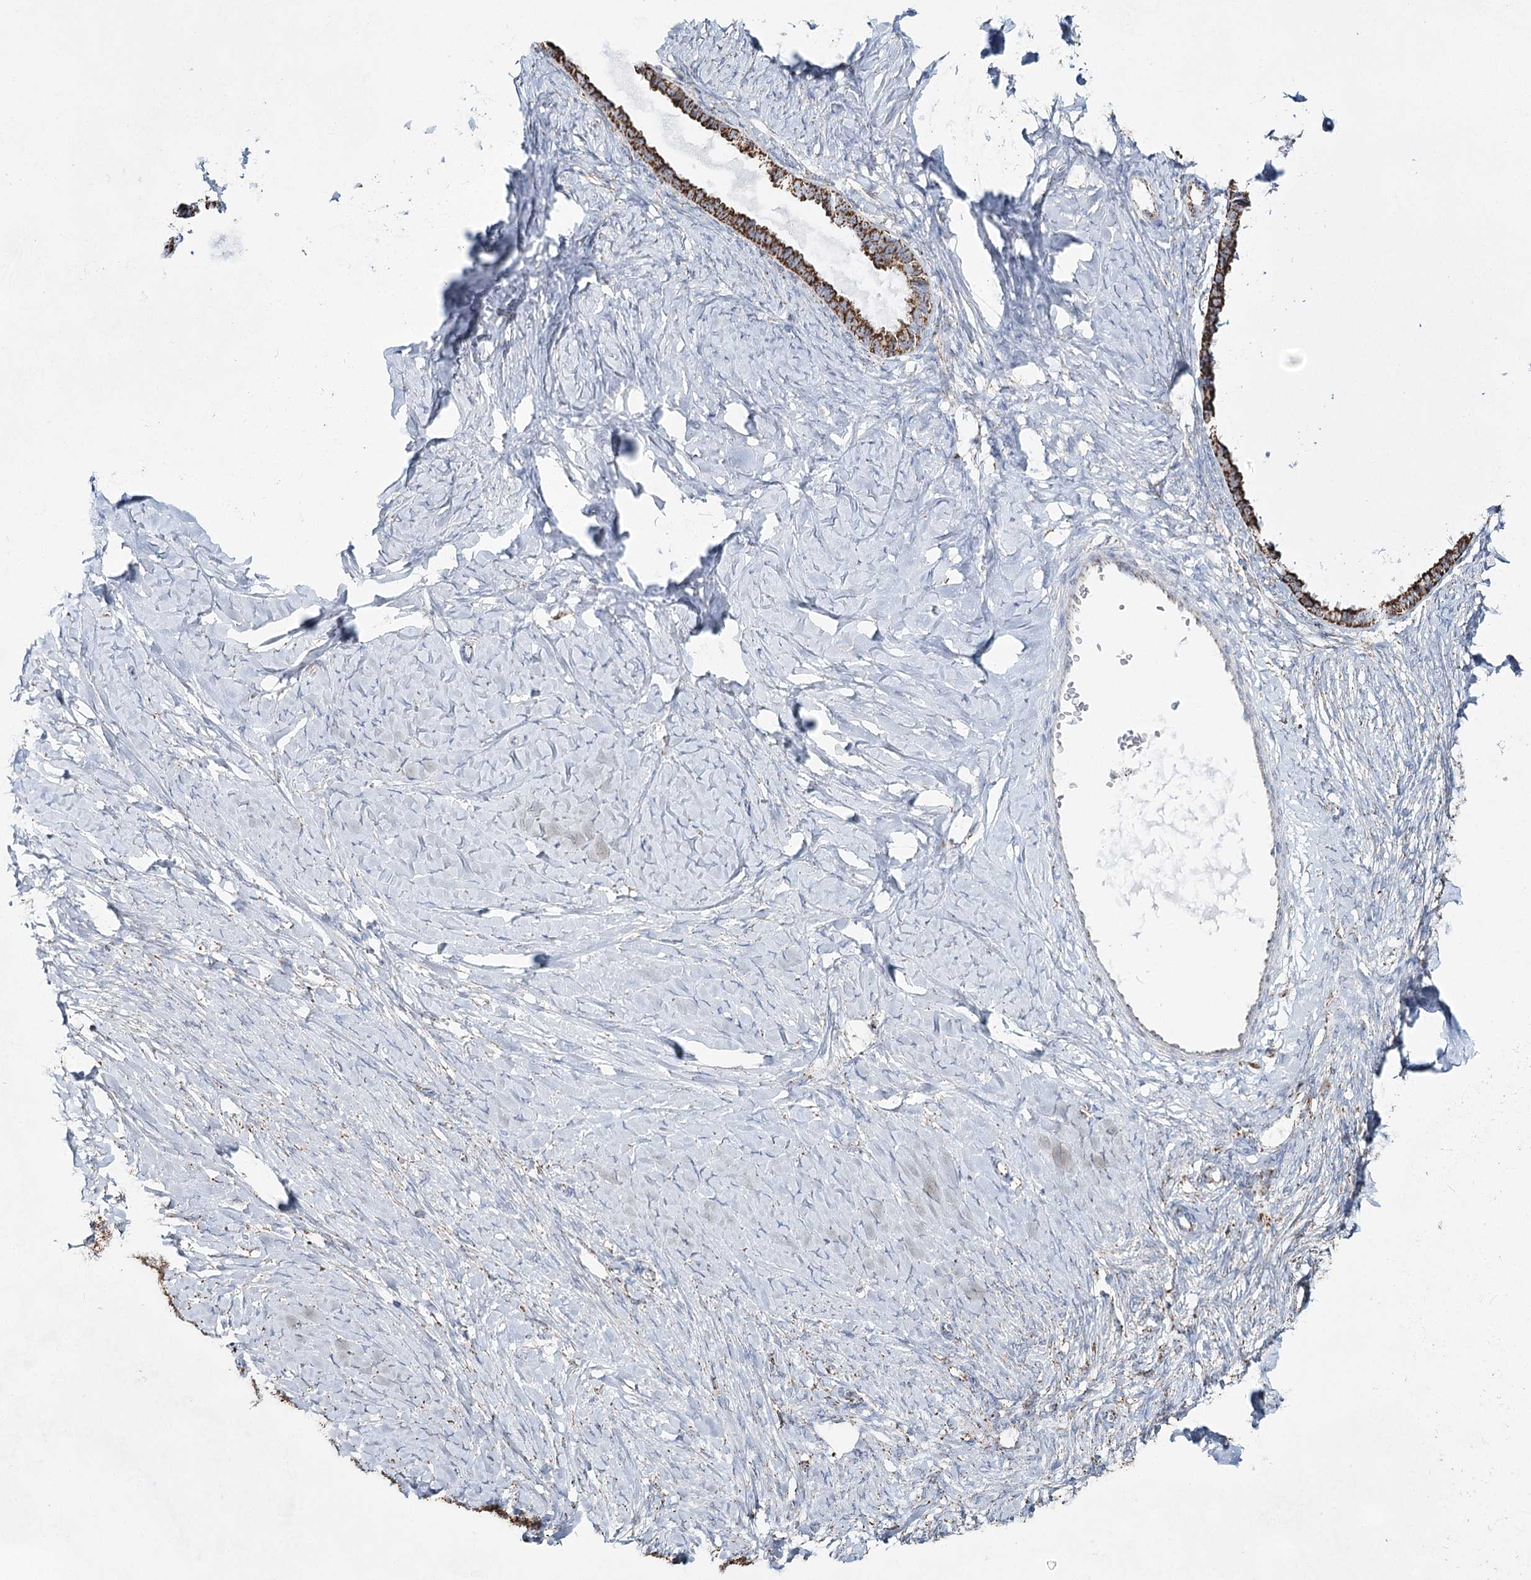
{"staining": {"intensity": "strong", "quantity": ">75%", "location": "cytoplasmic/membranous"}, "tissue": "ovarian cancer", "cell_type": "Tumor cells", "image_type": "cancer", "snomed": [{"axis": "morphology", "description": "Cystadenocarcinoma, serous, NOS"}, {"axis": "topography", "description": "Ovary"}], "caption": "A high-resolution photomicrograph shows IHC staining of ovarian serous cystadenocarcinoma, which displays strong cytoplasmic/membranous staining in about >75% of tumor cells. The protein of interest is shown in brown color, while the nuclei are stained blue.", "gene": "CWF19L1", "patient": {"sex": "female", "age": 79}}